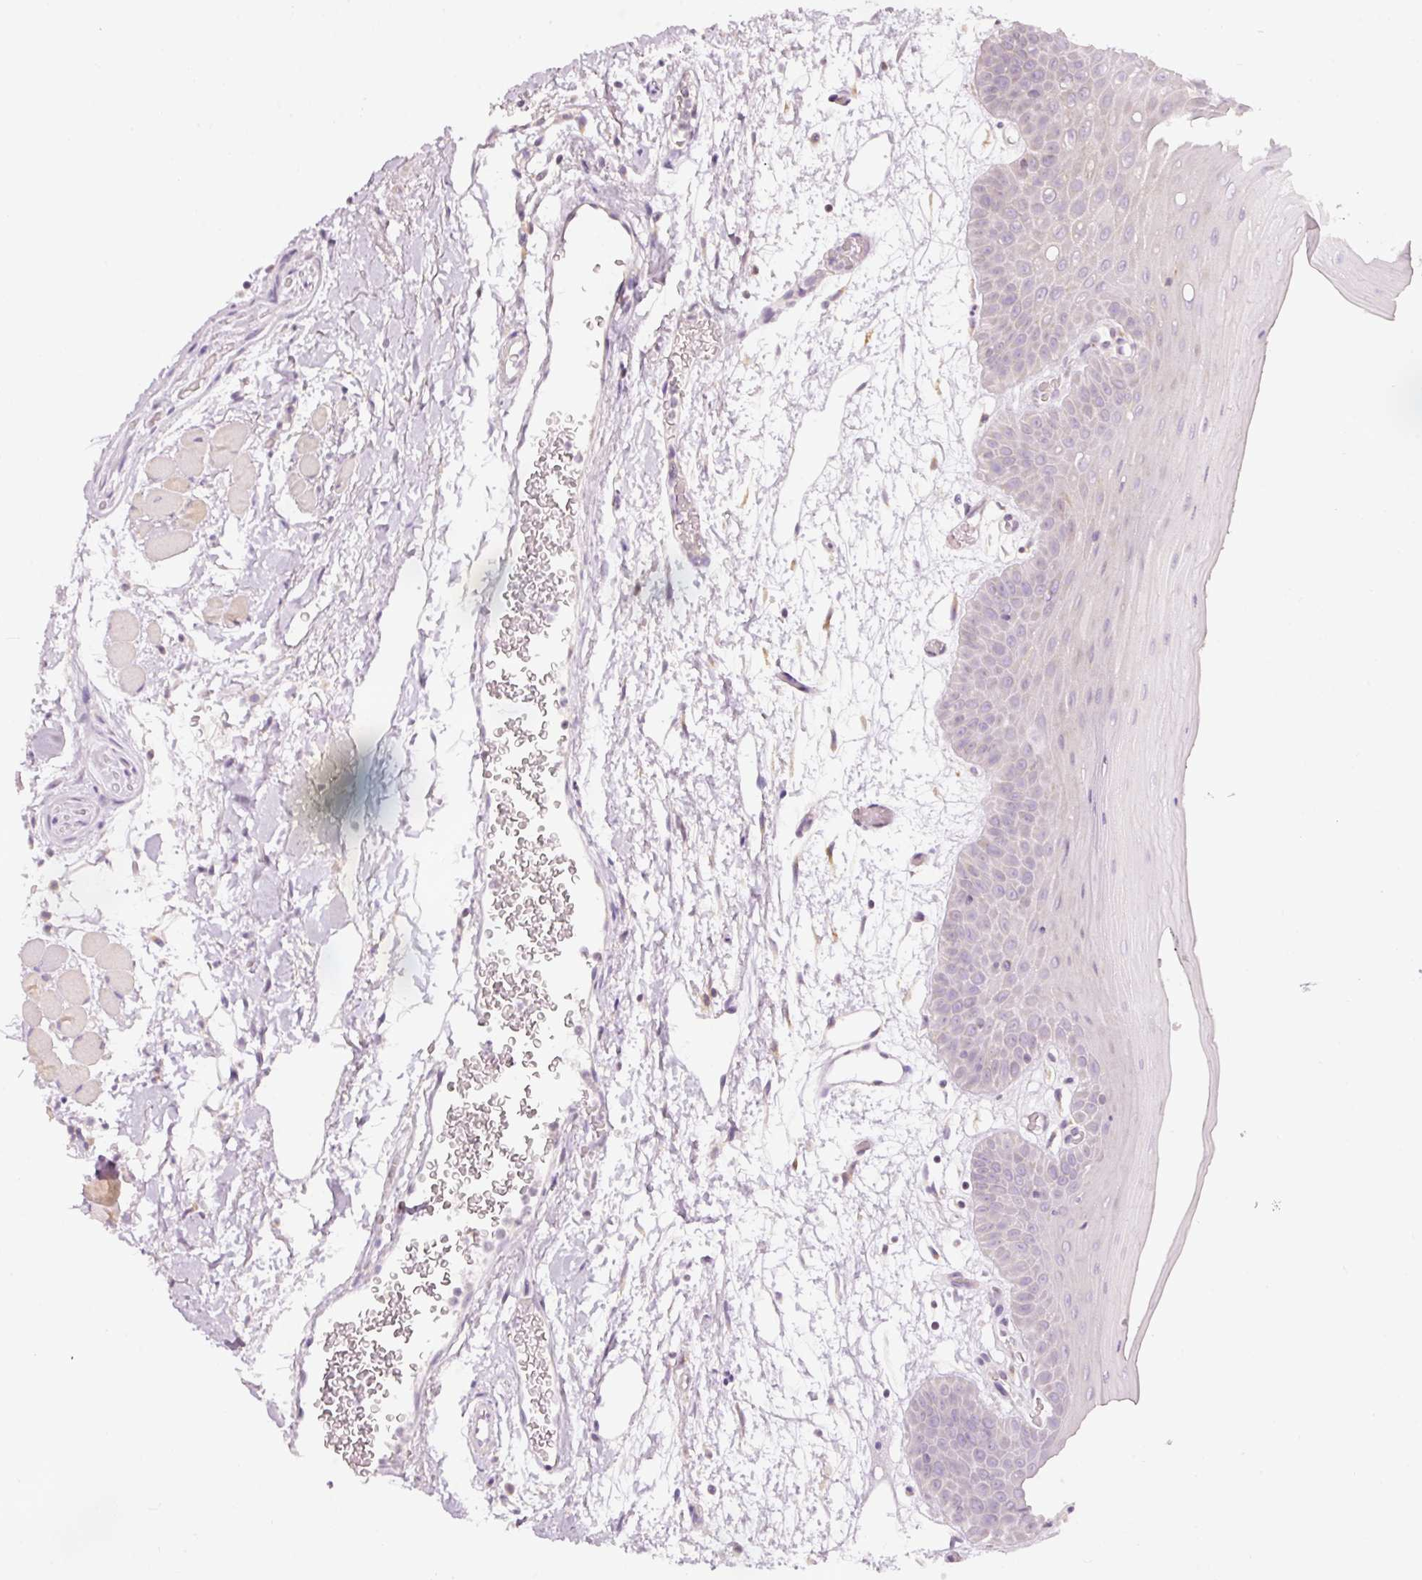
{"staining": {"intensity": "weak", "quantity": "25%-75%", "location": "cytoplasmic/membranous"}, "tissue": "oral mucosa", "cell_type": "Squamous epithelial cells", "image_type": "normal", "snomed": [{"axis": "morphology", "description": "Normal tissue, NOS"}, {"axis": "topography", "description": "Oral tissue"}, {"axis": "topography", "description": "Tounge, NOS"}], "caption": "A brown stain highlights weak cytoplasmic/membranous positivity of a protein in squamous epithelial cells of benign human oral mucosa. (IHC, brightfield microscopy, high magnification).", "gene": "SNAPC5", "patient": {"sex": "female", "age": 59}}